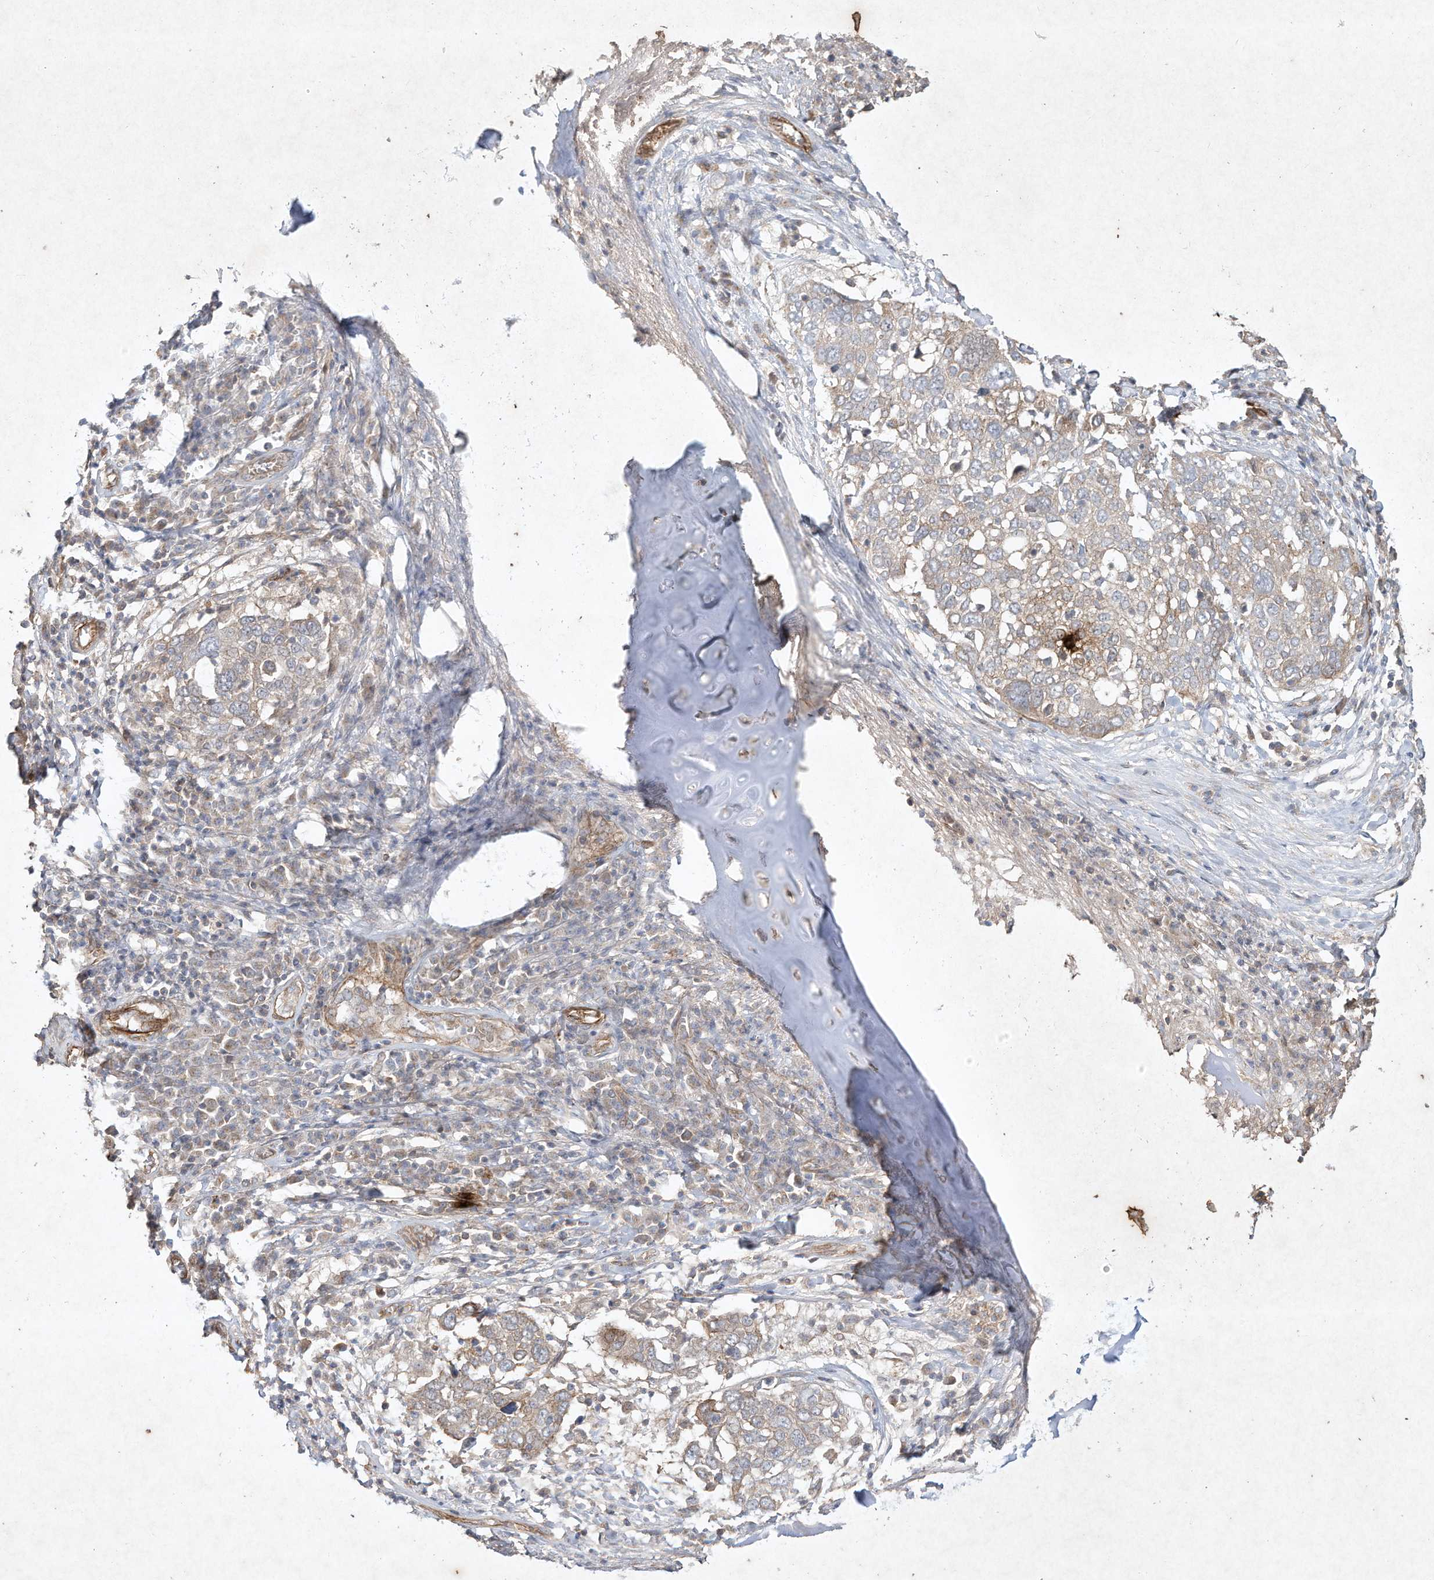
{"staining": {"intensity": "weak", "quantity": "<25%", "location": "cytoplasmic/membranous"}, "tissue": "lung cancer", "cell_type": "Tumor cells", "image_type": "cancer", "snomed": [{"axis": "morphology", "description": "Squamous cell carcinoma, NOS"}, {"axis": "topography", "description": "Lung"}], "caption": "High power microscopy histopathology image of an immunohistochemistry histopathology image of squamous cell carcinoma (lung), revealing no significant positivity in tumor cells.", "gene": "HTR5A", "patient": {"sex": "male", "age": 65}}